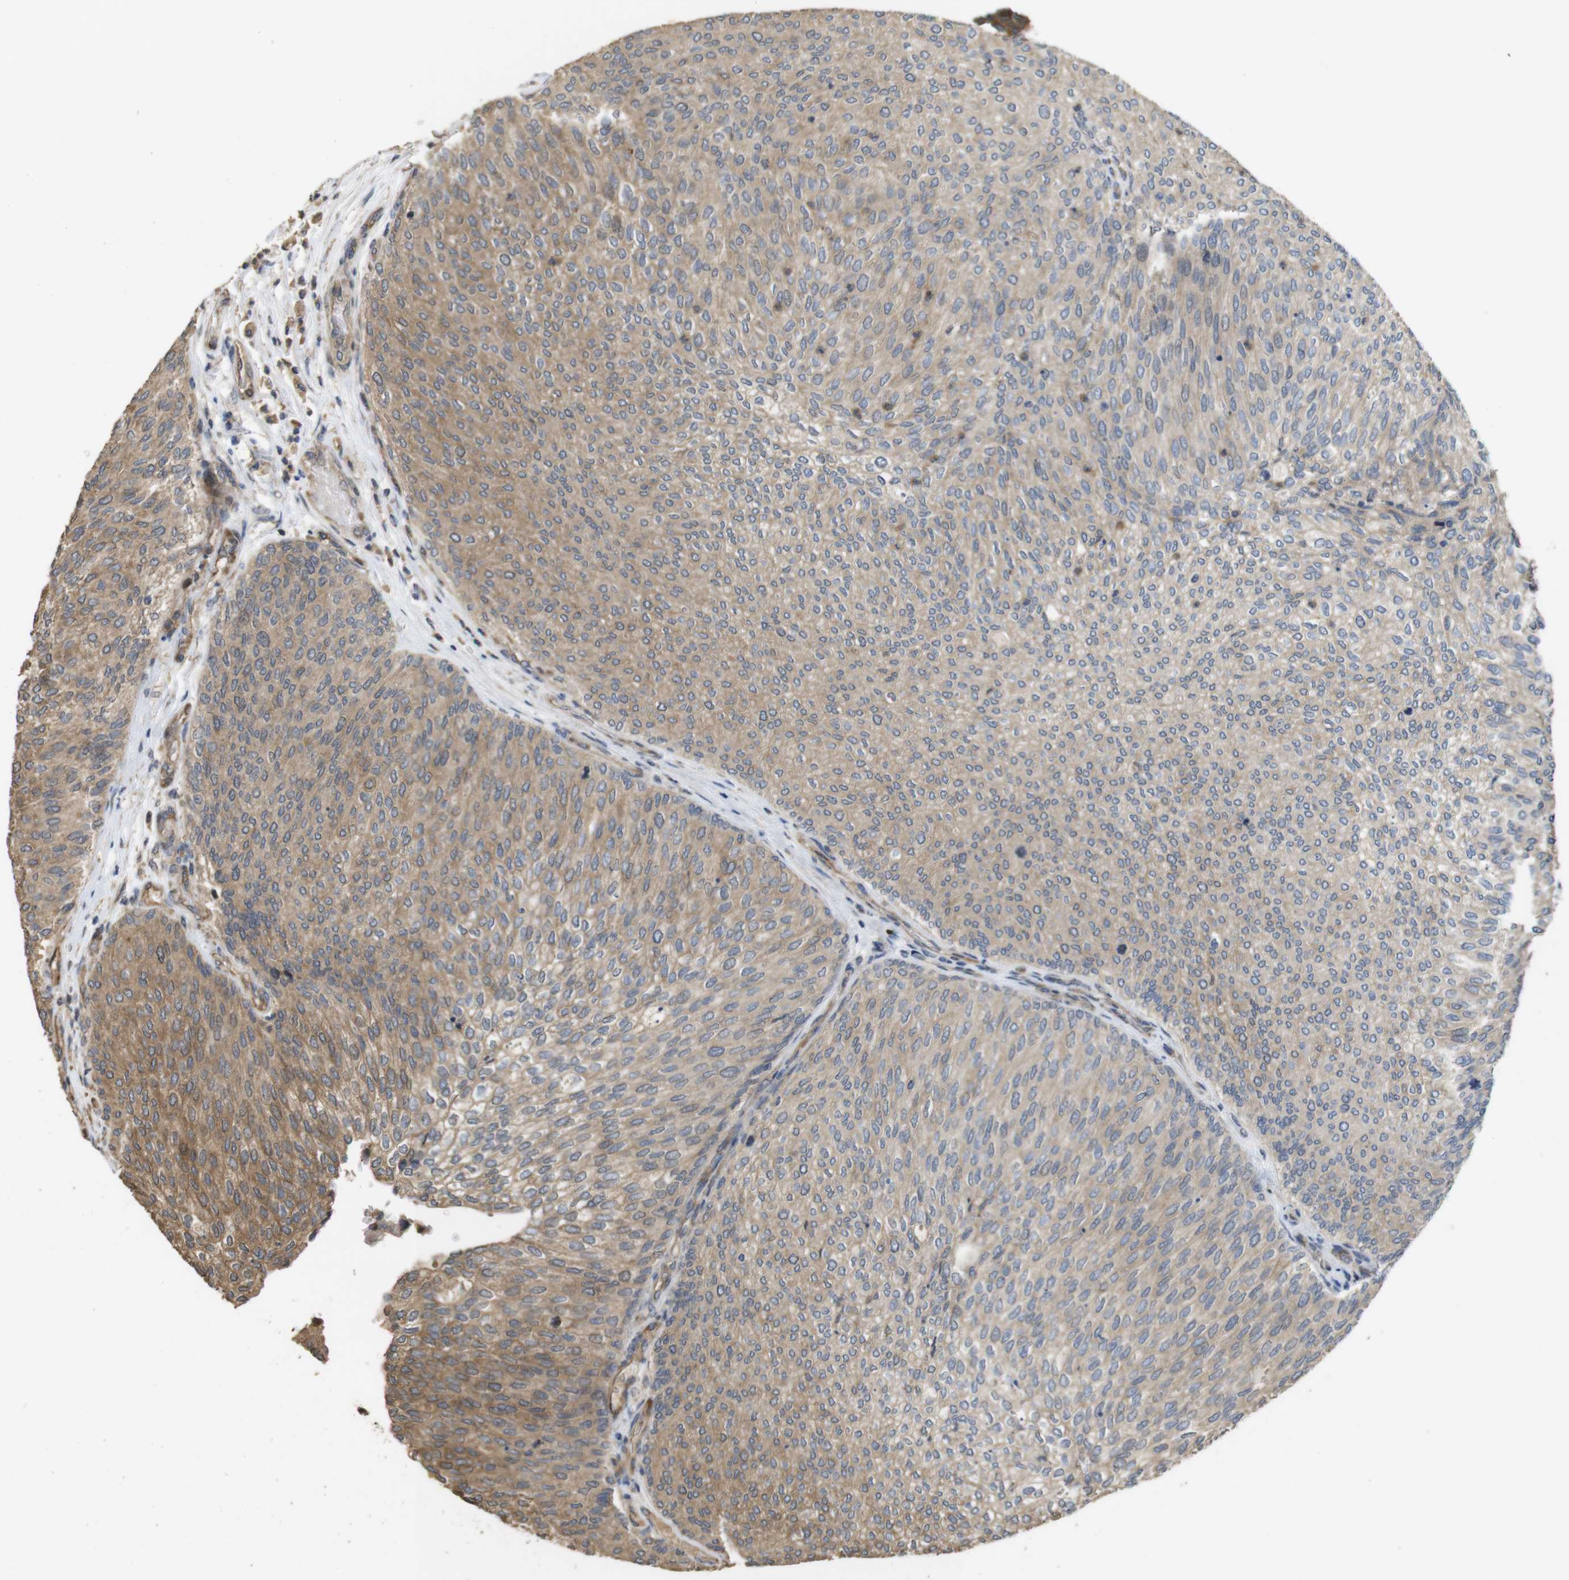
{"staining": {"intensity": "moderate", "quantity": ">75%", "location": "cytoplasmic/membranous"}, "tissue": "urothelial cancer", "cell_type": "Tumor cells", "image_type": "cancer", "snomed": [{"axis": "morphology", "description": "Urothelial carcinoma, Low grade"}, {"axis": "topography", "description": "Urinary bladder"}], "caption": "This histopathology image exhibits immunohistochemistry staining of urothelial cancer, with medium moderate cytoplasmic/membranous positivity in approximately >75% of tumor cells.", "gene": "PCDHB10", "patient": {"sex": "female", "age": 79}}